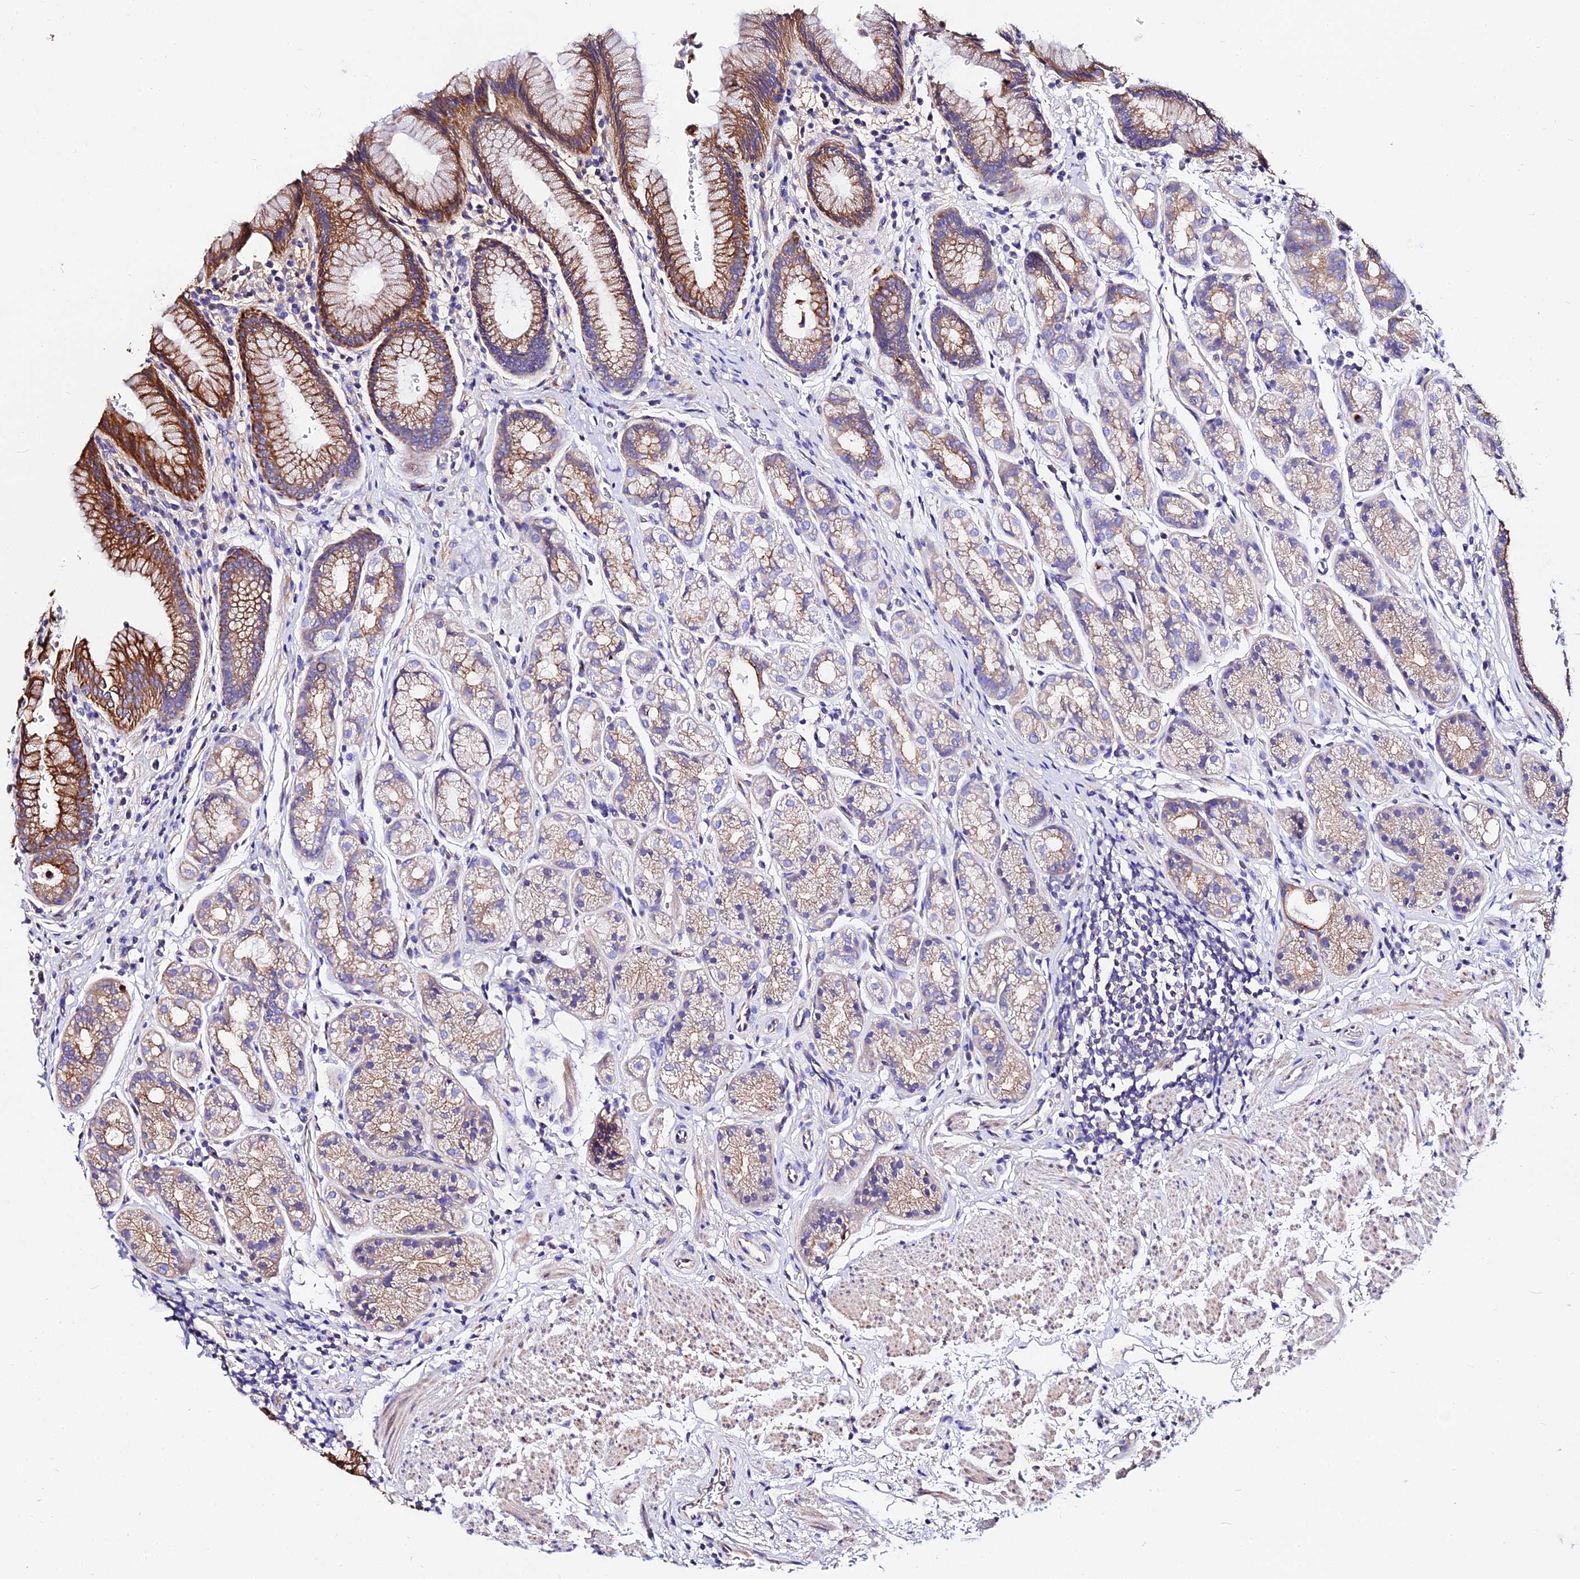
{"staining": {"intensity": "moderate", "quantity": ">75%", "location": "cytoplasmic/membranous"}, "tissue": "stomach", "cell_type": "Glandular cells", "image_type": "normal", "snomed": [{"axis": "morphology", "description": "Normal tissue, NOS"}, {"axis": "topography", "description": "Stomach"}], "caption": "An image of stomach stained for a protein displays moderate cytoplasmic/membranous brown staining in glandular cells.", "gene": "DAW1", "patient": {"sex": "male", "age": 63}}